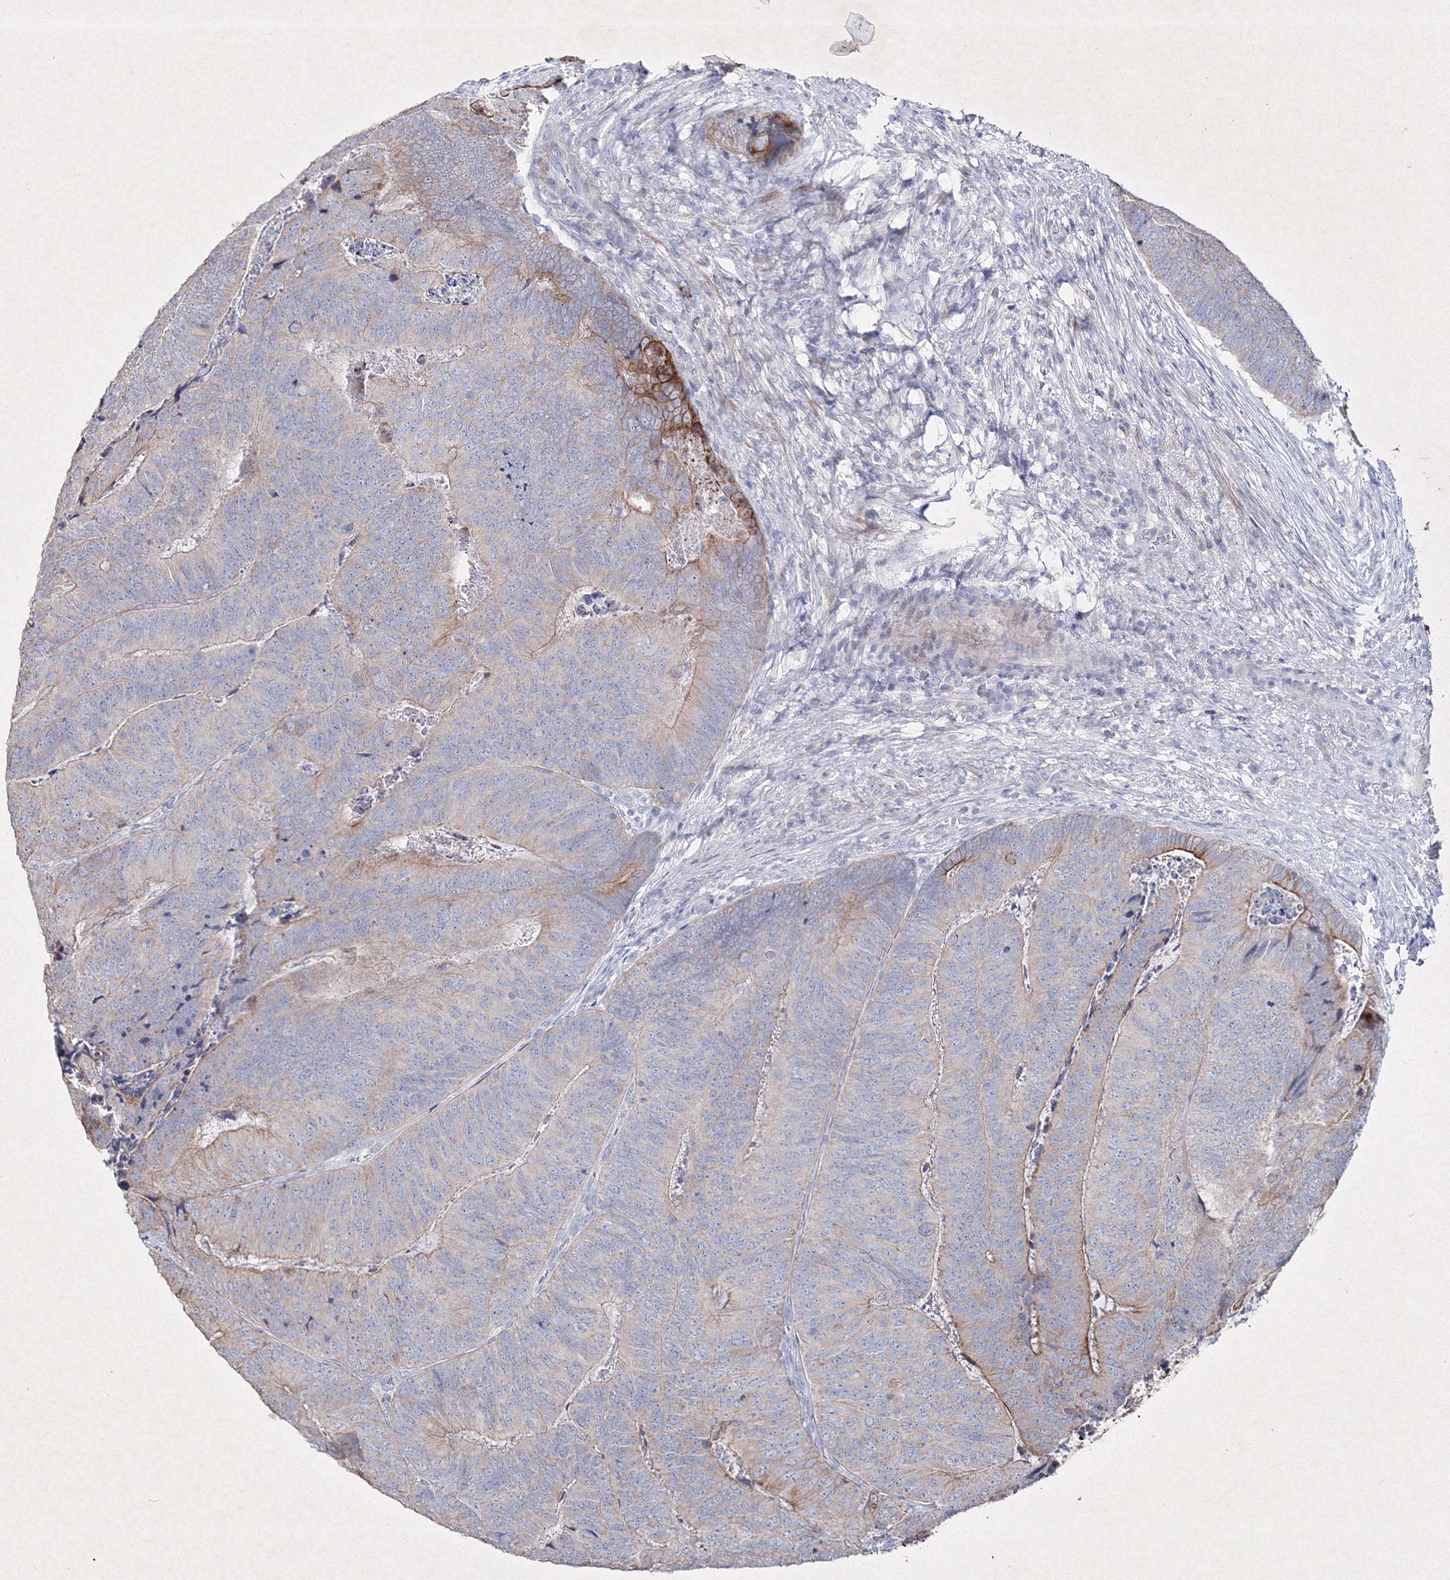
{"staining": {"intensity": "moderate", "quantity": "<25%", "location": "cytoplasmic/membranous"}, "tissue": "colorectal cancer", "cell_type": "Tumor cells", "image_type": "cancer", "snomed": [{"axis": "morphology", "description": "Adenocarcinoma, NOS"}, {"axis": "topography", "description": "Colon"}], "caption": "A brown stain shows moderate cytoplasmic/membranous positivity of a protein in human colorectal cancer tumor cells. The staining was performed using DAB, with brown indicating positive protein expression. Nuclei are stained blue with hematoxylin.", "gene": "SMIM29", "patient": {"sex": "female", "age": 67}}